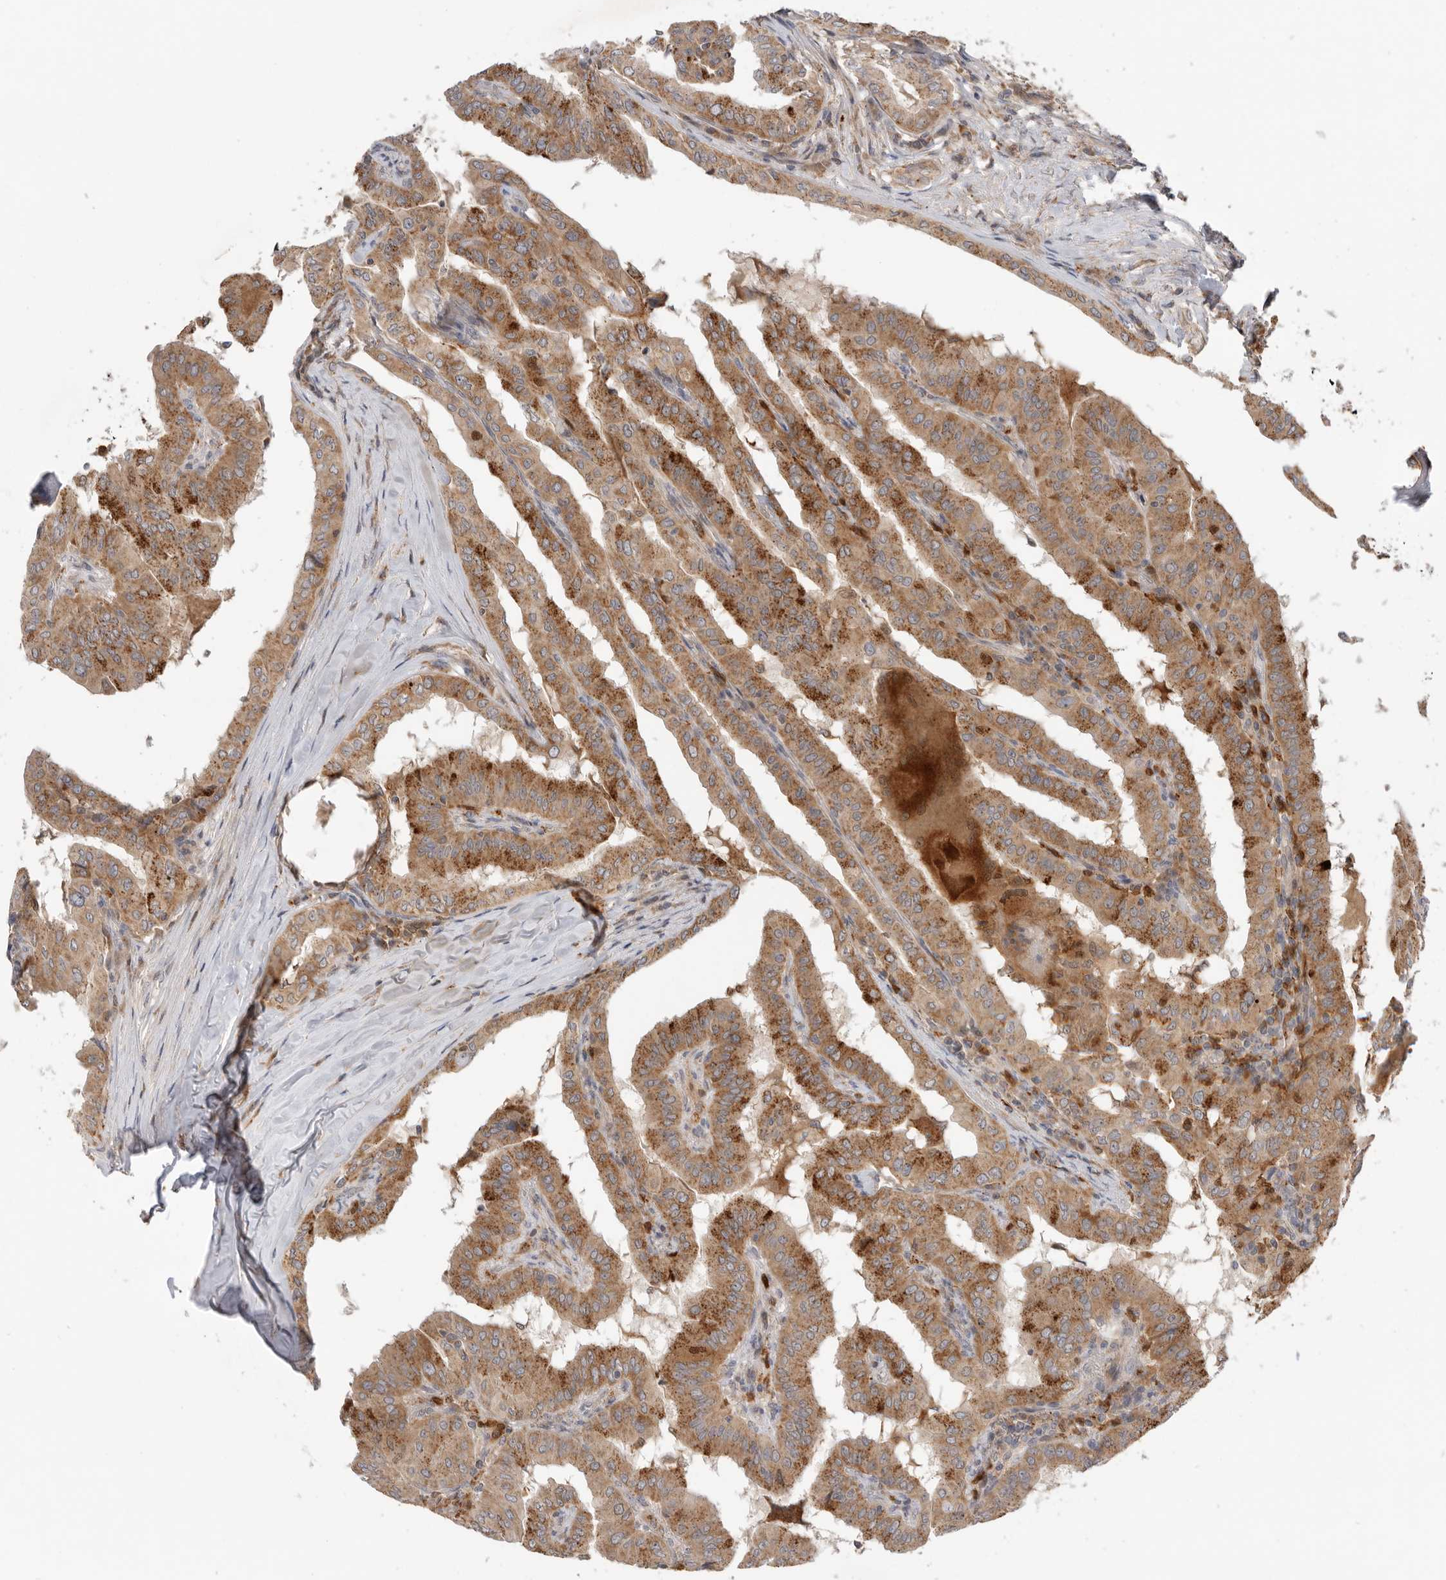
{"staining": {"intensity": "strong", "quantity": "25%-75%", "location": "cytoplasmic/membranous"}, "tissue": "thyroid cancer", "cell_type": "Tumor cells", "image_type": "cancer", "snomed": [{"axis": "morphology", "description": "Papillary adenocarcinoma, NOS"}, {"axis": "topography", "description": "Thyroid gland"}], "caption": "DAB (3,3'-diaminobenzidine) immunohistochemical staining of human thyroid papillary adenocarcinoma reveals strong cytoplasmic/membranous protein staining in about 25%-75% of tumor cells. Immunohistochemistry stains the protein of interest in brown and the nuclei are stained blue.", "gene": "GNE", "patient": {"sex": "male", "age": 33}}